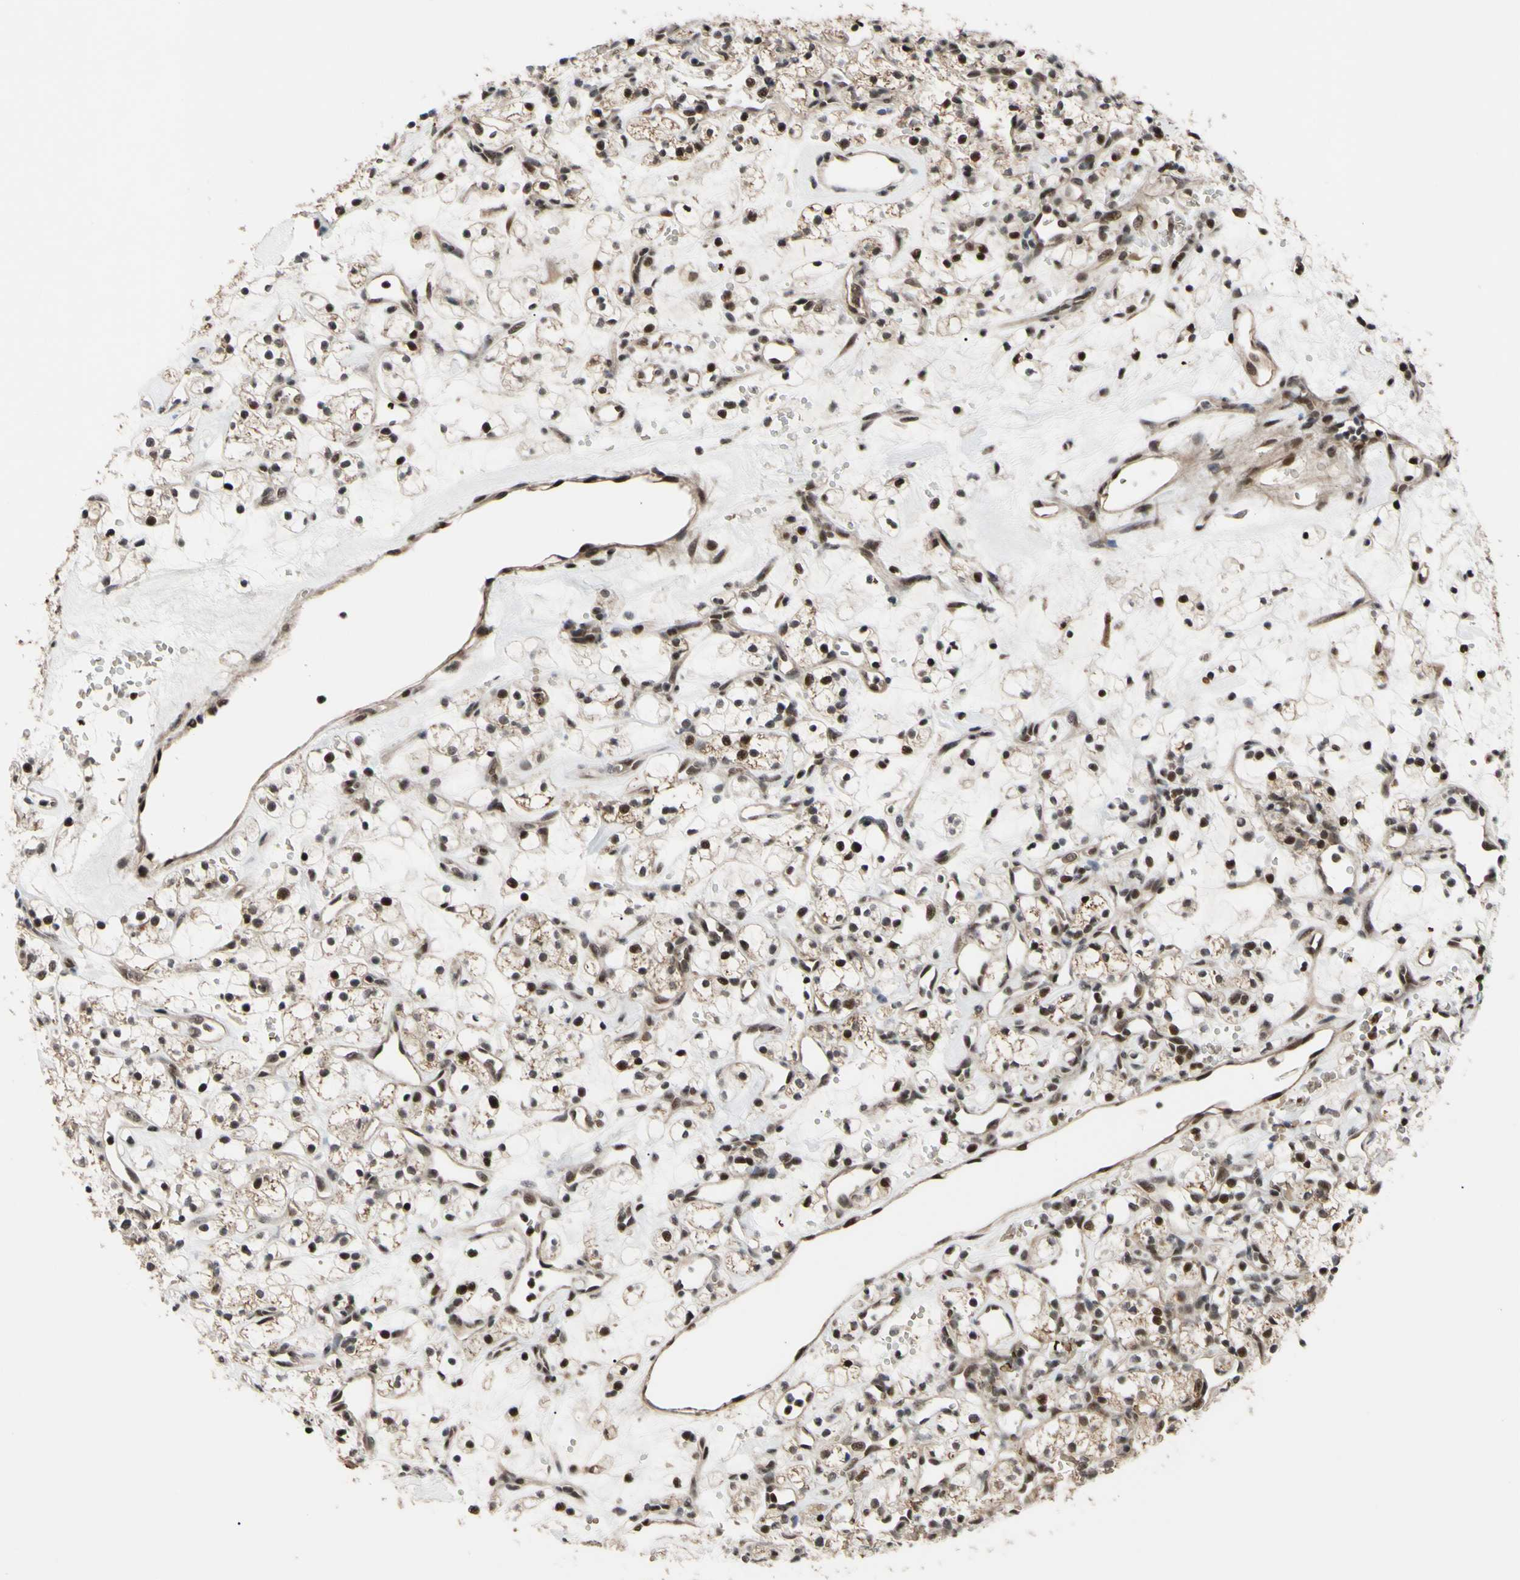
{"staining": {"intensity": "moderate", "quantity": ">75%", "location": "cytoplasmic/membranous,nuclear"}, "tissue": "renal cancer", "cell_type": "Tumor cells", "image_type": "cancer", "snomed": [{"axis": "morphology", "description": "Adenocarcinoma, NOS"}, {"axis": "topography", "description": "Kidney"}], "caption": "This is a histology image of immunohistochemistry staining of adenocarcinoma (renal), which shows moderate positivity in the cytoplasmic/membranous and nuclear of tumor cells.", "gene": "THAP12", "patient": {"sex": "female", "age": 60}}